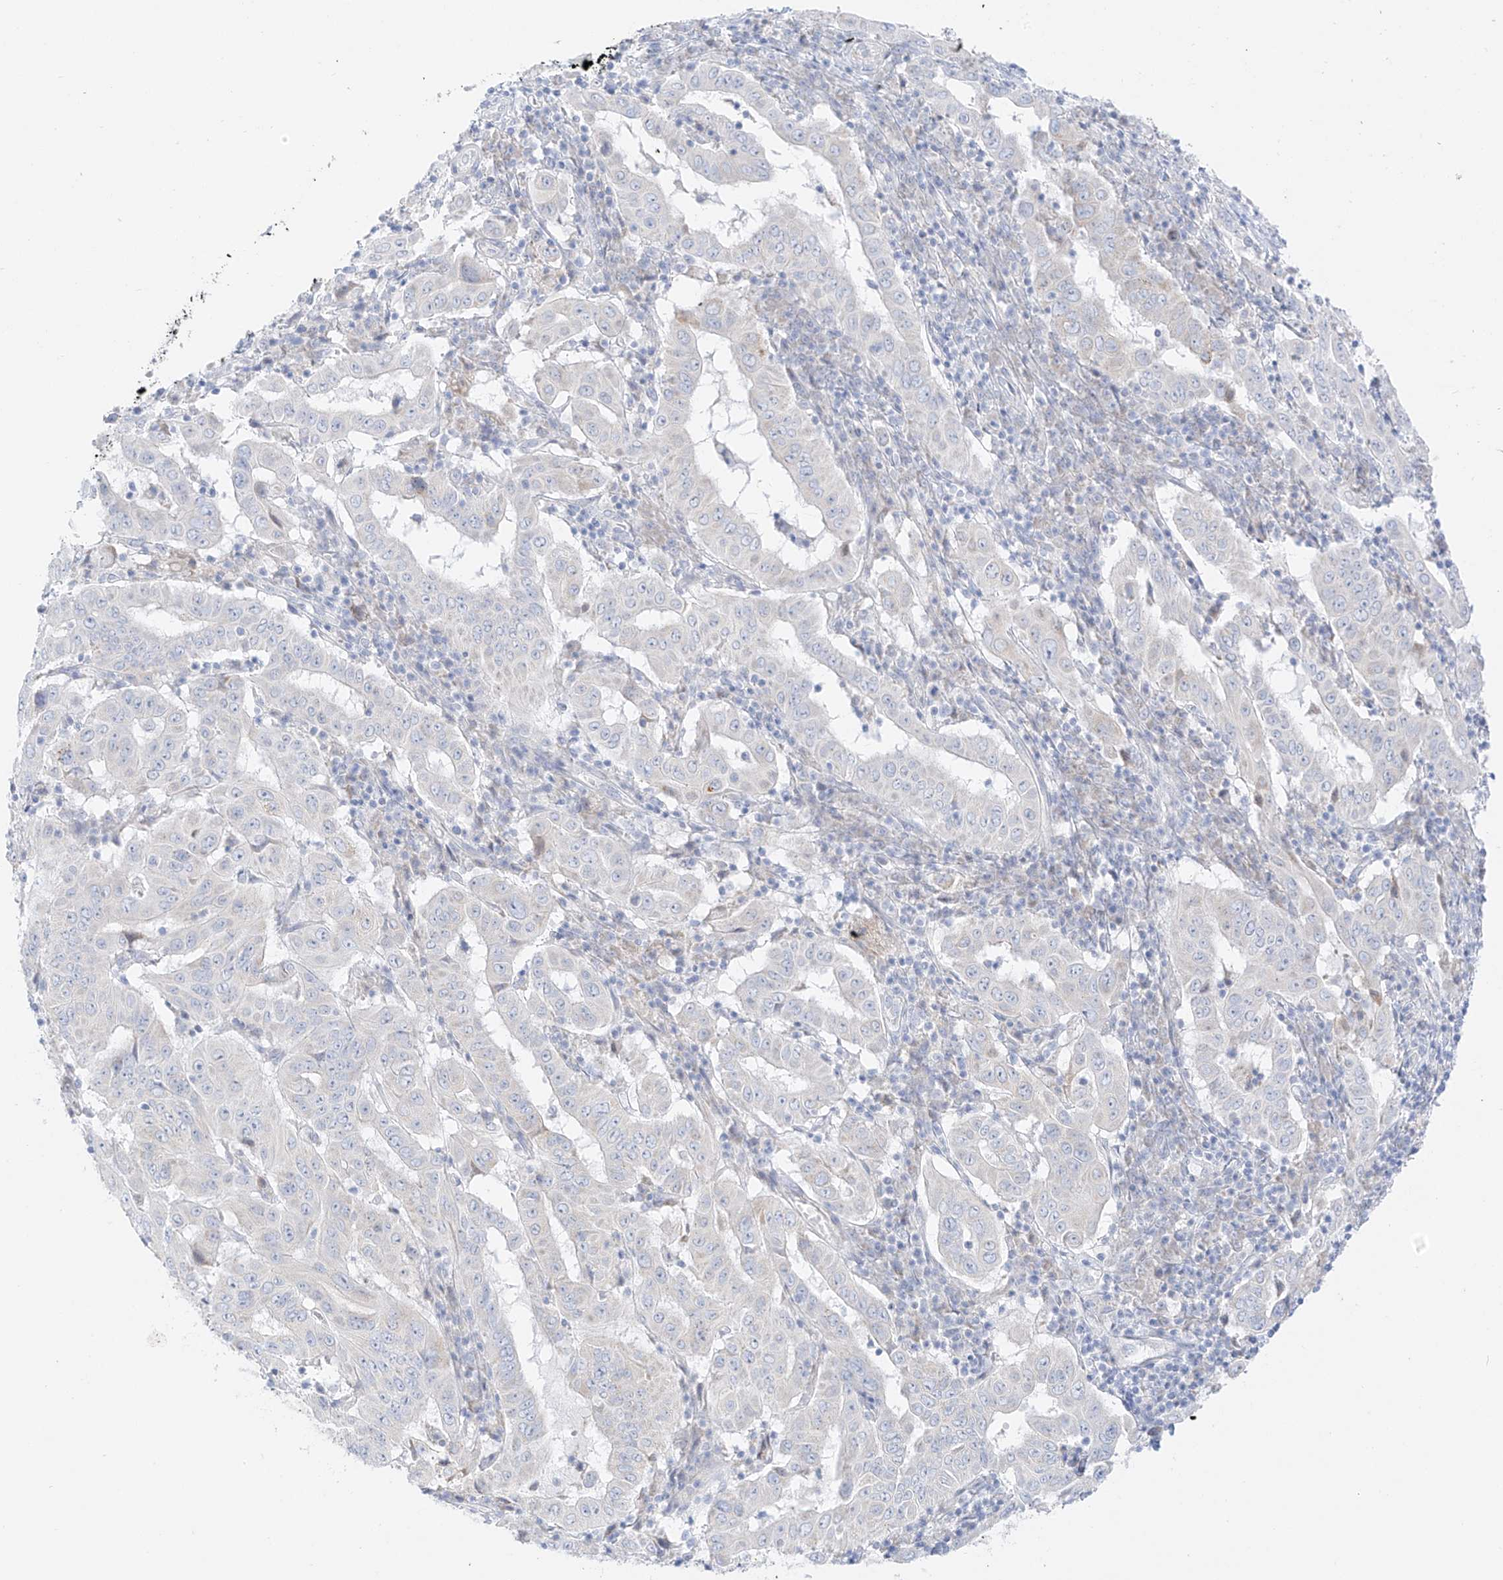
{"staining": {"intensity": "negative", "quantity": "none", "location": "none"}, "tissue": "pancreatic cancer", "cell_type": "Tumor cells", "image_type": "cancer", "snomed": [{"axis": "morphology", "description": "Adenocarcinoma, NOS"}, {"axis": "topography", "description": "Pancreas"}], "caption": "High power microscopy image of an IHC image of pancreatic cancer (adenocarcinoma), revealing no significant staining in tumor cells.", "gene": "ST3GAL5", "patient": {"sex": "male", "age": 63}}